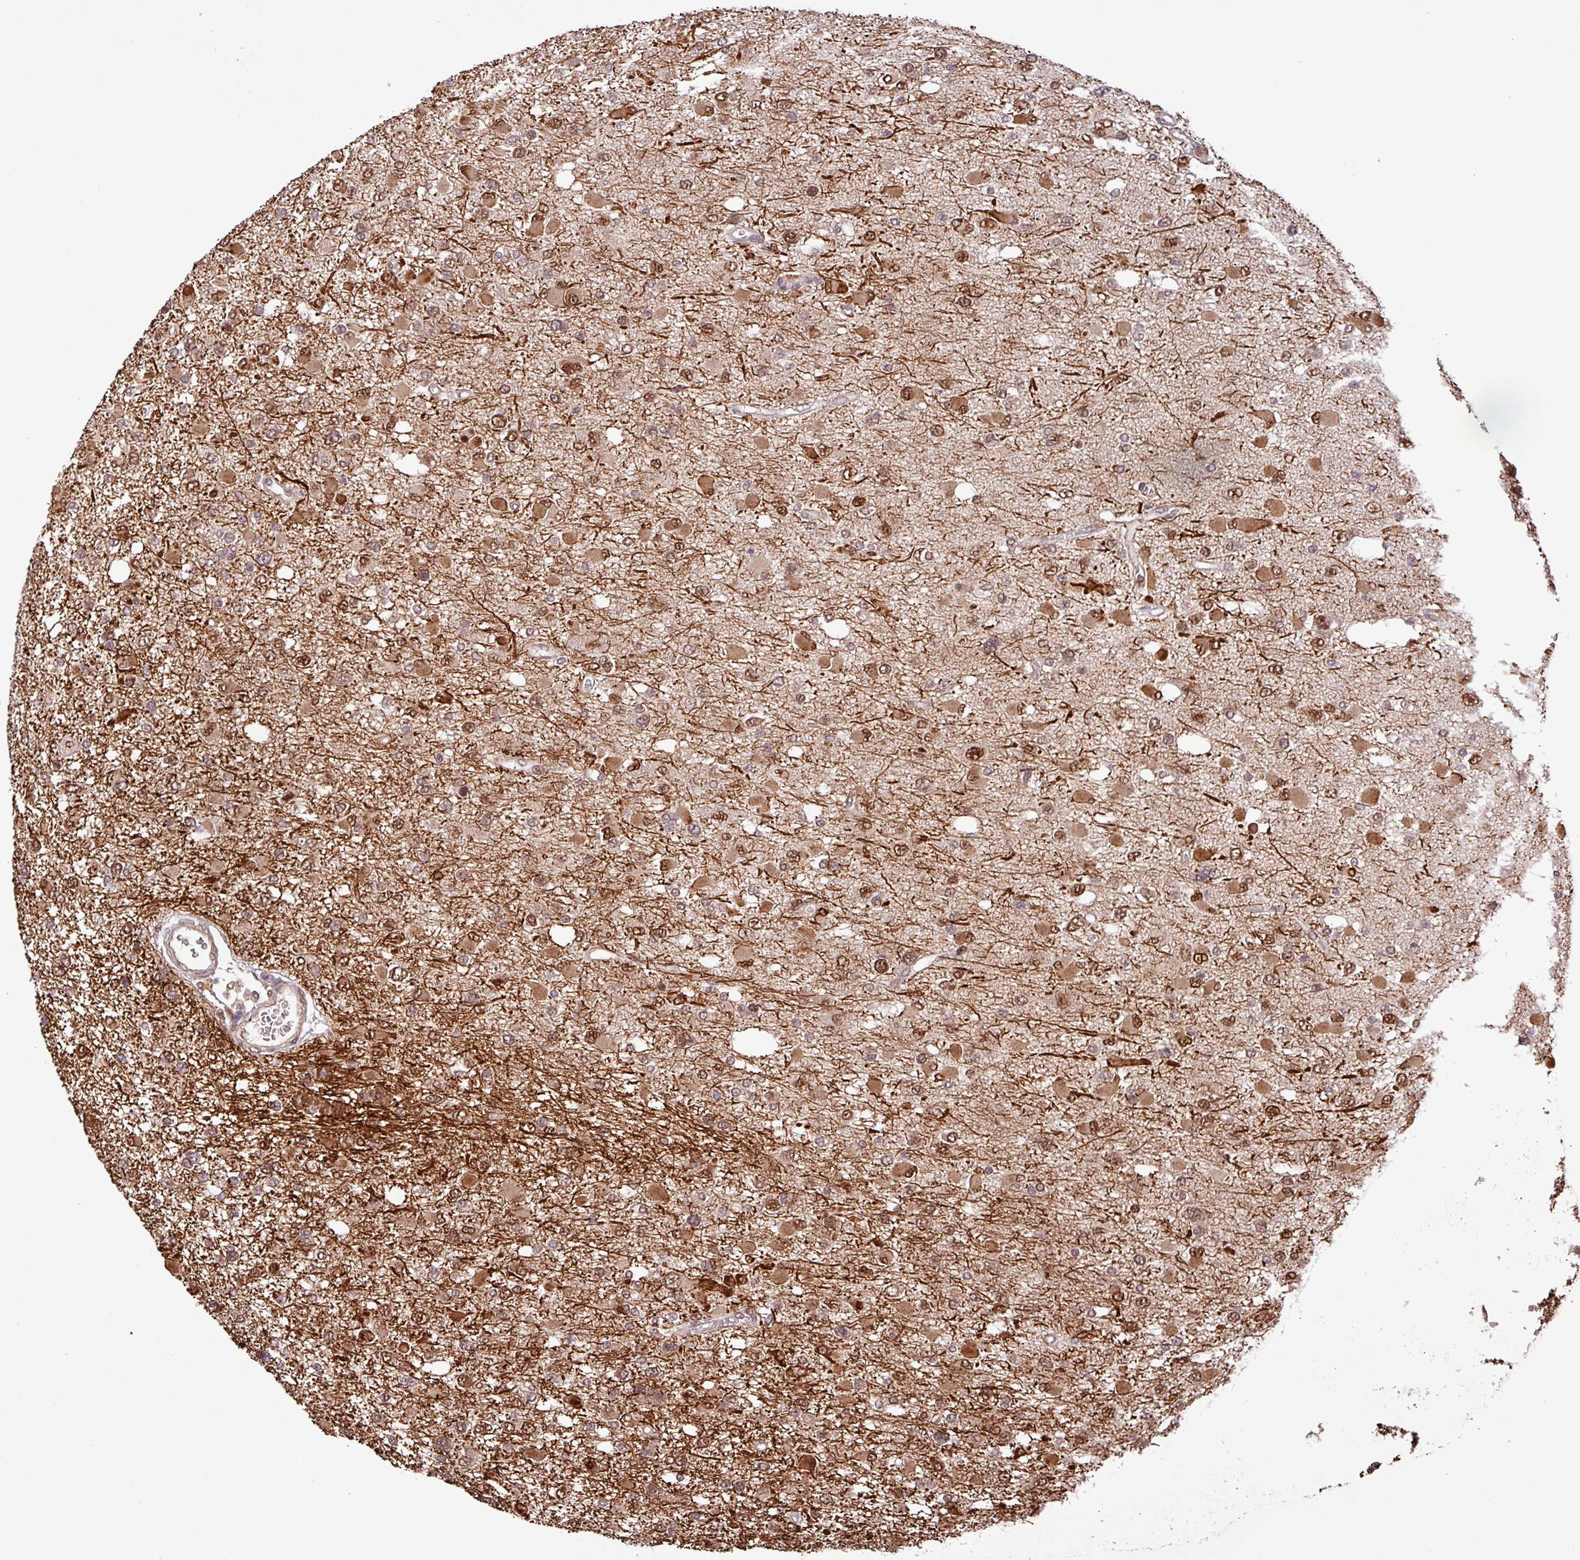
{"staining": {"intensity": "moderate", "quantity": ">75%", "location": "nuclear"}, "tissue": "glioma", "cell_type": "Tumor cells", "image_type": "cancer", "snomed": [{"axis": "morphology", "description": "Glioma, malignant, High grade"}, {"axis": "topography", "description": "Brain"}], "caption": "Immunohistochemistry histopathology image of human glioma stained for a protein (brown), which demonstrates medium levels of moderate nuclear expression in approximately >75% of tumor cells.", "gene": "SLC22A24", "patient": {"sex": "male", "age": 53}}